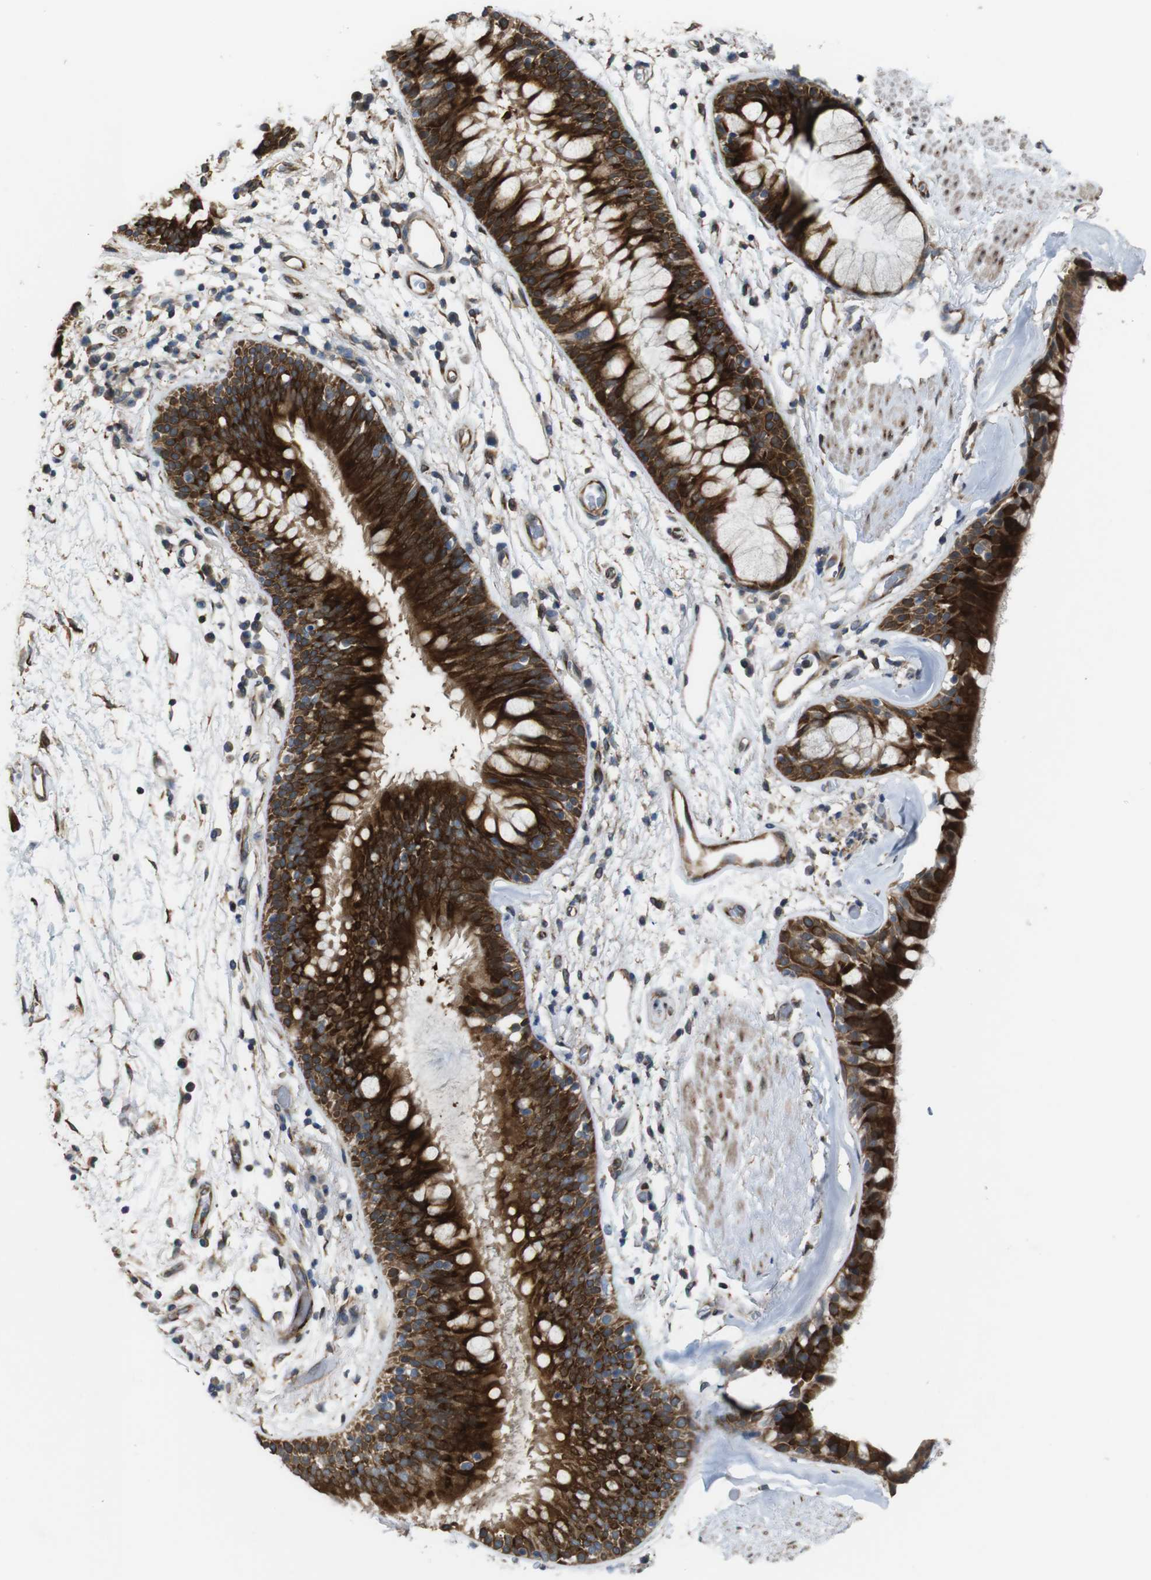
{"staining": {"intensity": "strong", "quantity": ">75%", "location": "cytoplasmic/membranous"}, "tissue": "bronchus", "cell_type": "Respiratory epithelial cells", "image_type": "normal", "snomed": [{"axis": "morphology", "description": "Normal tissue, NOS"}, {"axis": "morphology", "description": "Adenocarcinoma, NOS"}, {"axis": "topography", "description": "Bronchus"}, {"axis": "topography", "description": "Lung"}], "caption": "DAB (3,3'-diaminobenzidine) immunohistochemical staining of benign bronchus reveals strong cytoplasmic/membranous protein positivity in approximately >75% of respiratory epithelial cells. (brown staining indicates protein expression, while blue staining denotes nuclei).", "gene": "PCOLCE2", "patient": {"sex": "female", "age": 54}}